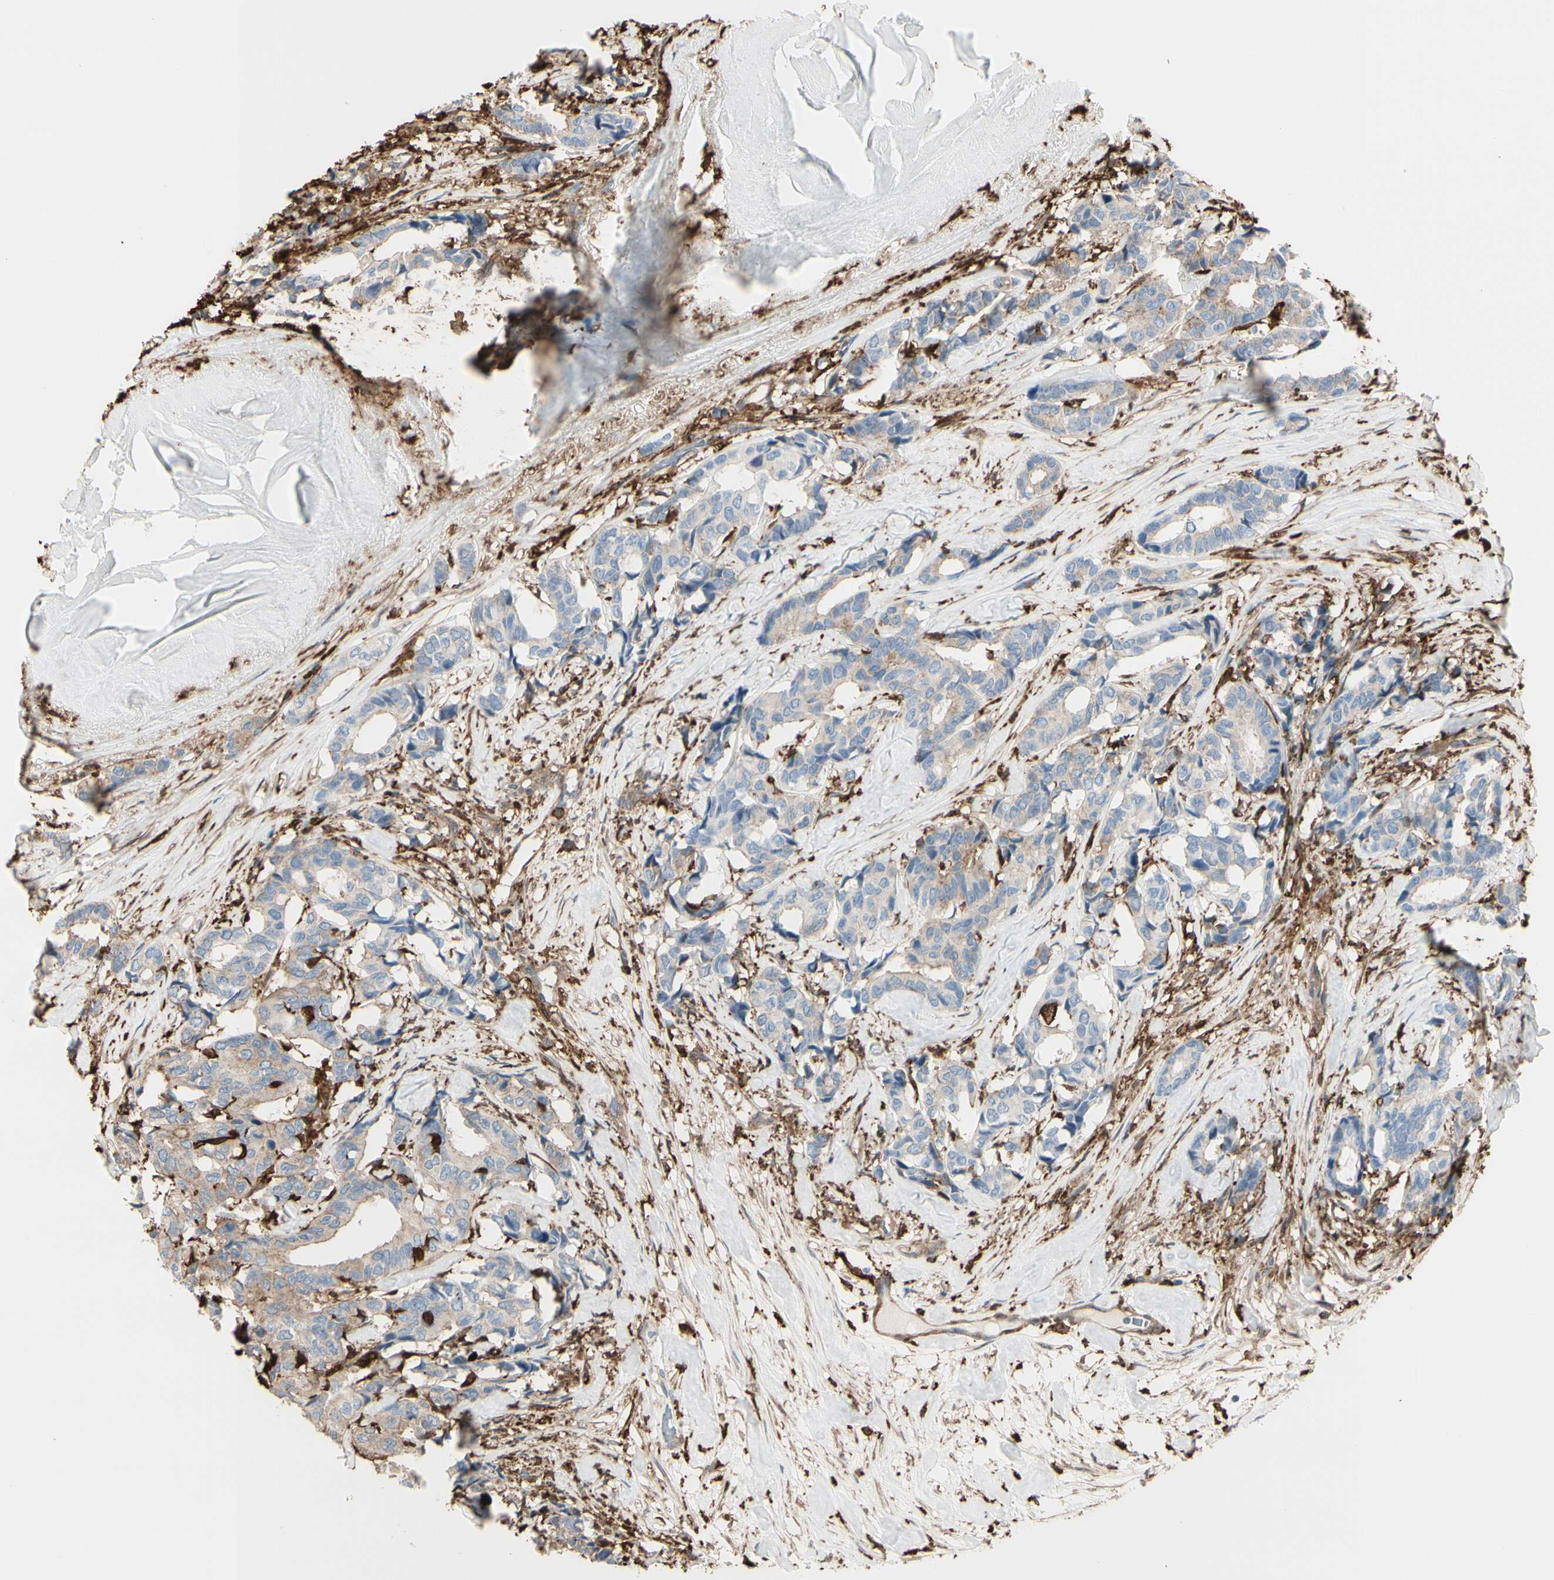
{"staining": {"intensity": "negative", "quantity": "none", "location": "none"}, "tissue": "breast cancer", "cell_type": "Tumor cells", "image_type": "cancer", "snomed": [{"axis": "morphology", "description": "Duct carcinoma"}, {"axis": "topography", "description": "Breast"}], "caption": "This is an immunohistochemistry (IHC) photomicrograph of human breast cancer. There is no positivity in tumor cells.", "gene": "GSN", "patient": {"sex": "female", "age": 87}}